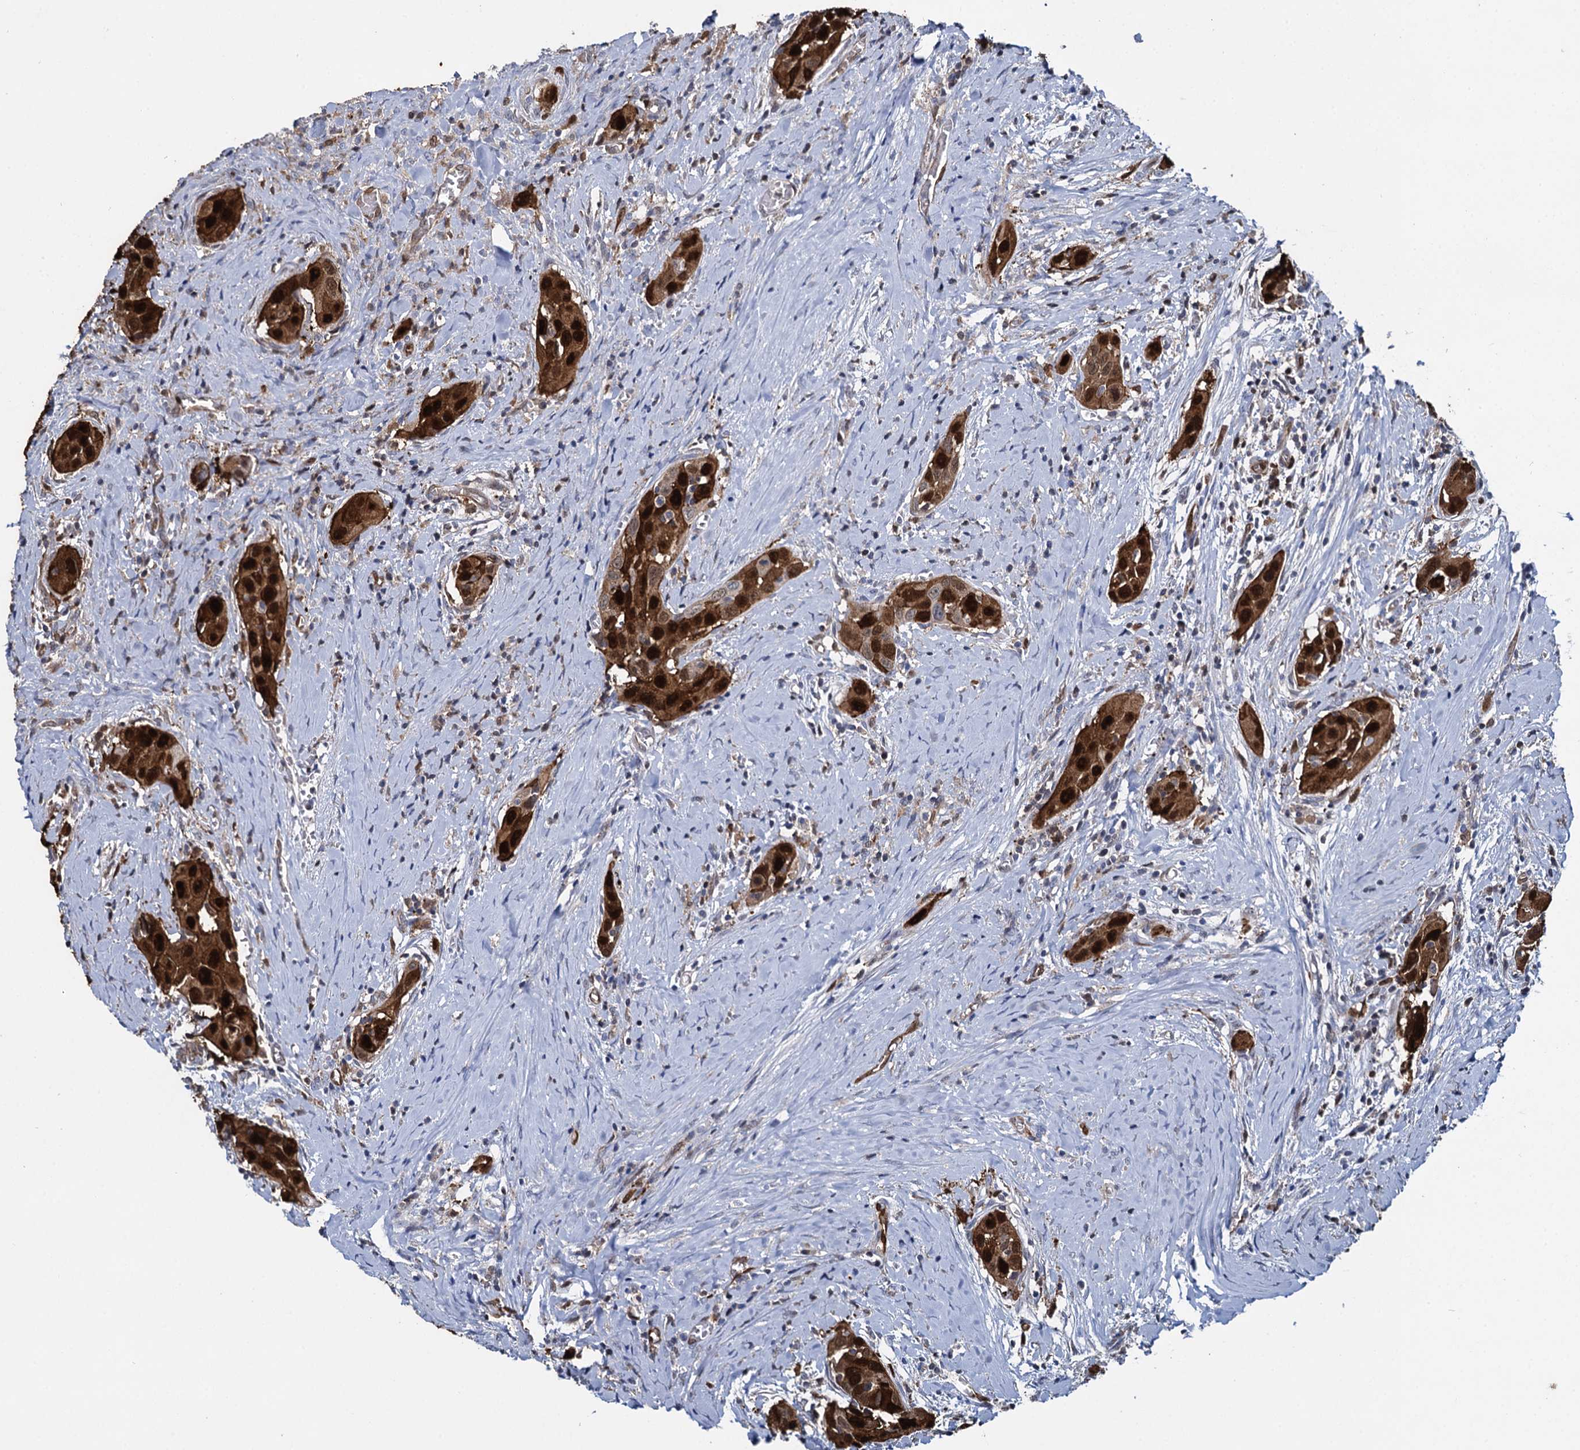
{"staining": {"intensity": "strong", "quantity": ">75%", "location": "cytoplasmic/membranous,nuclear"}, "tissue": "head and neck cancer", "cell_type": "Tumor cells", "image_type": "cancer", "snomed": [{"axis": "morphology", "description": "Squamous cell carcinoma, NOS"}, {"axis": "topography", "description": "Oral tissue"}, {"axis": "topography", "description": "Head-Neck"}], "caption": "Head and neck squamous cell carcinoma stained with a brown dye reveals strong cytoplasmic/membranous and nuclear positive staining in approximately >75% of tumor cells.", "gene": "FABP5", "patient": {"sex": "female", "age": 50}}